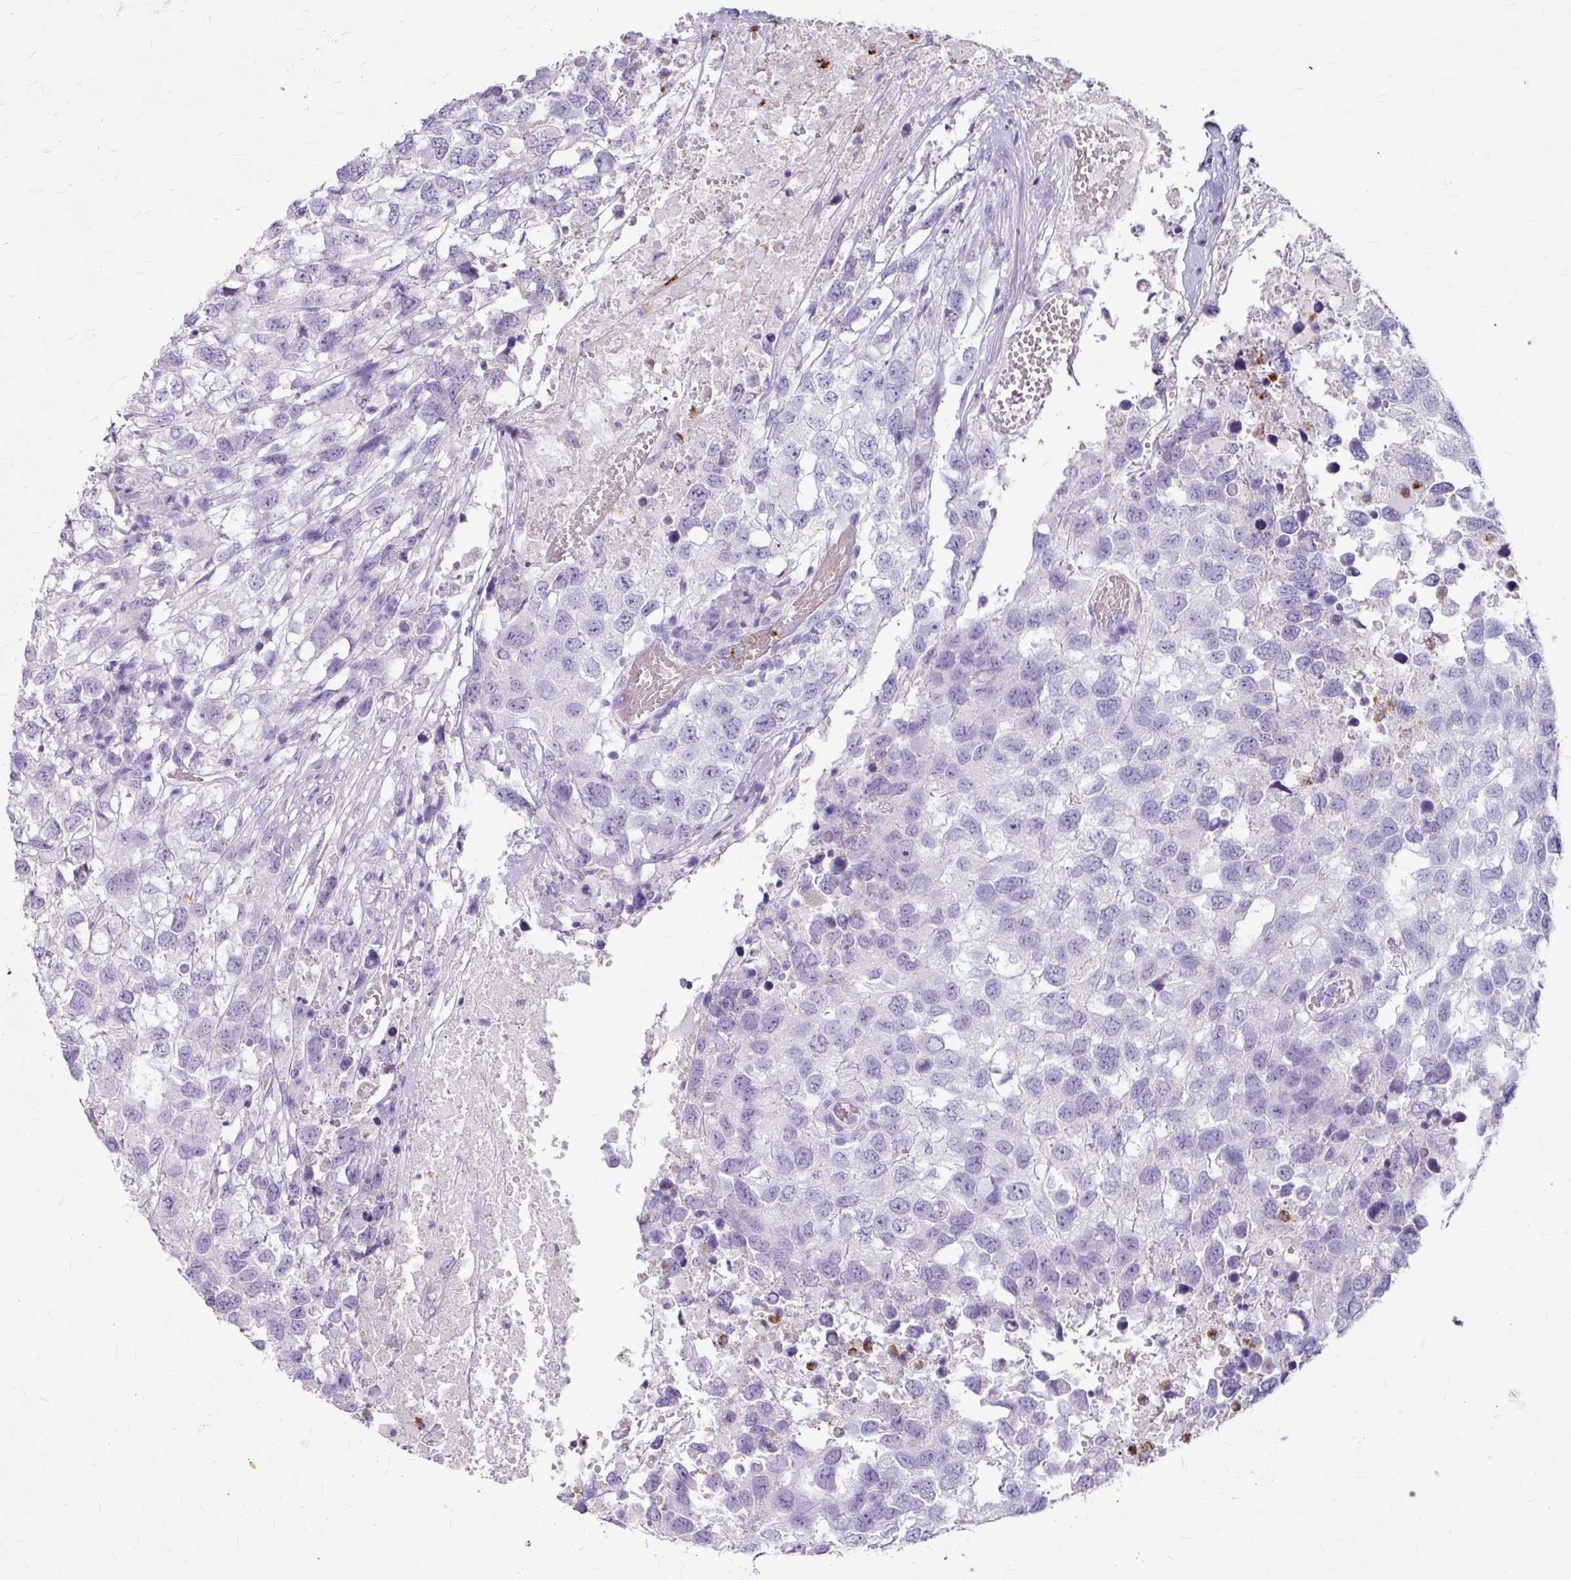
{"staining": {"intensity": "negative", "quantity": "none", "location": "none"}, "tissue": "testis cancer", "cell_type": "Tumor cells", "image_type": "cancer", "snomed": [{"axis": "morphology", "description": "Carcinoma, Embryonal, NOS"}, {"axis": "topography", "description": "Testis"}], "caption": "This image is of testis cancer (embryonal carcinoma) stained with IHC to label a protein in brown with the nuclei are counter-stained blue. There is no expression in tumor cells.", "gene": "ANKRD1", "patient": {"sex": "male", "age": 83}}